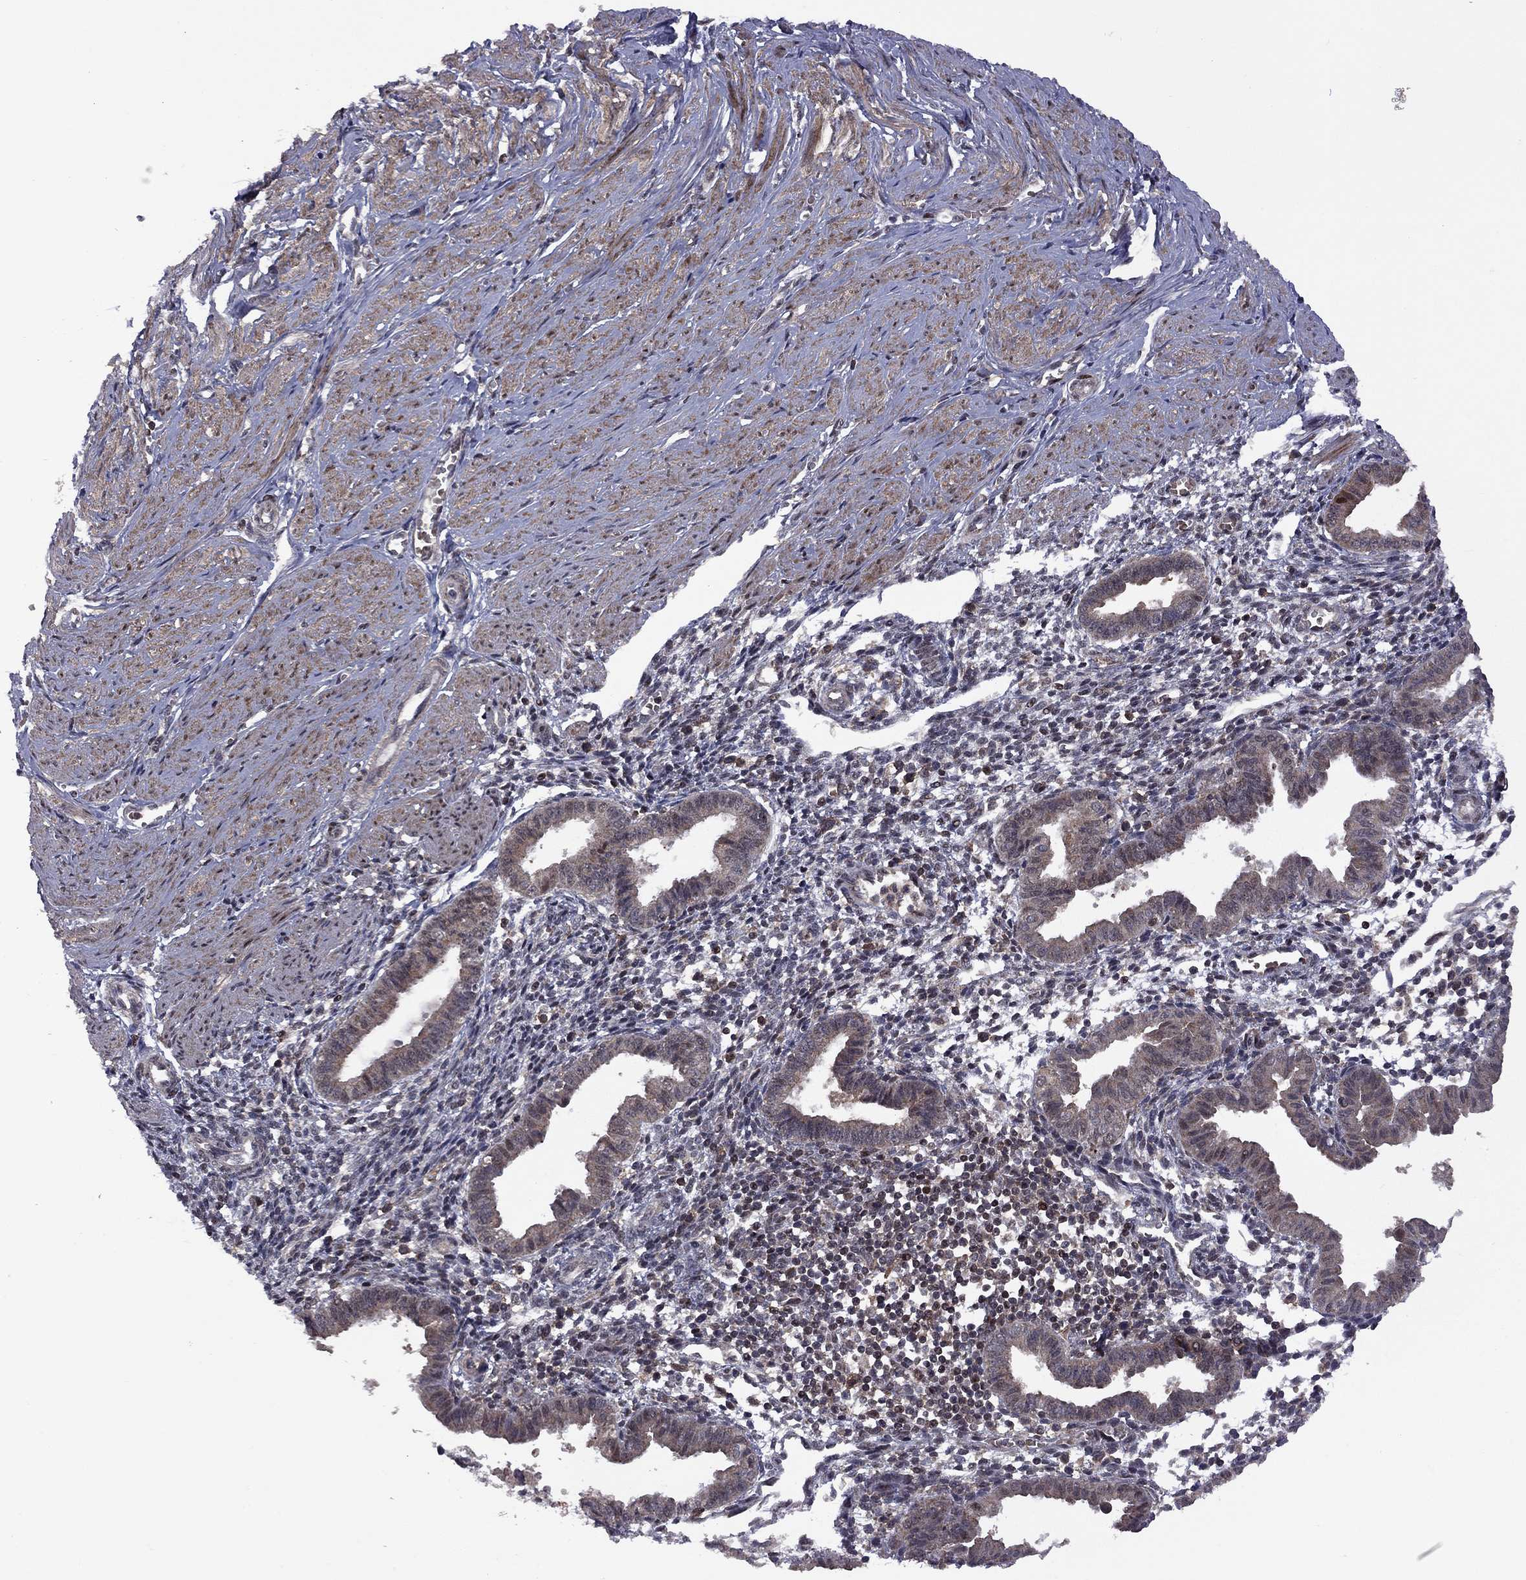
{"staining": {"intensity": "negative", "quantity": "none", "location": "none"}, "tissue": "endometrium", "cell_type": "Cells in endometrial stroma", "image_type": "normal", "snomed": [{"axis": "morphology", "description": "Normal tissue, NOS"}, {"axis": "topography", "description": "Endometrium"}], "caption": "DAB immunohistochemical staining of normal endometrium displays no significant expression in cells in endometrial stroma.", "gene": "IPP", "patient": {"sex": "female", "age": 37}}